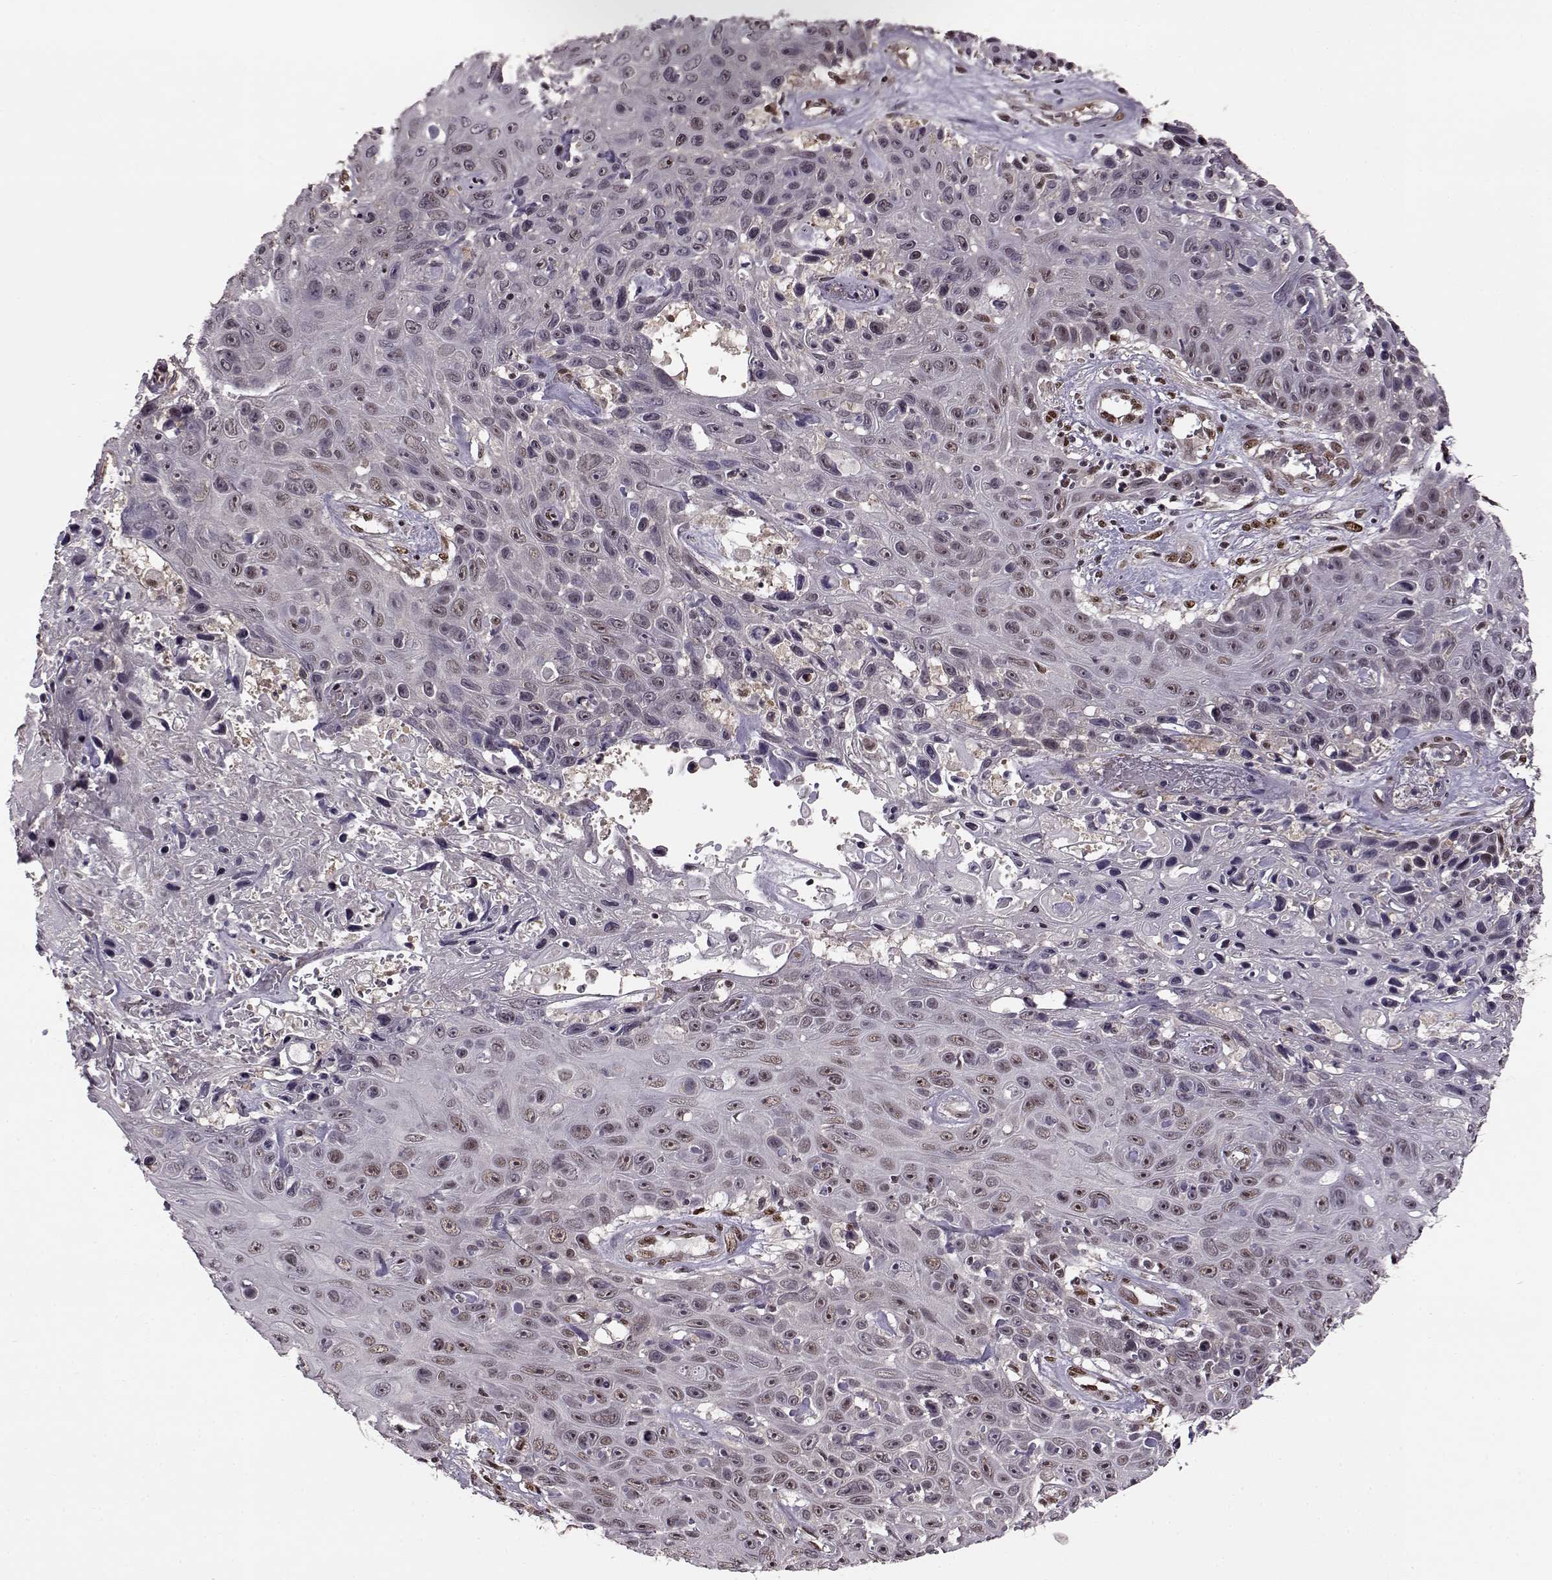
{"staining": {"intensity": "weak", "quantity": "25%-75%", "location": "nuclear"}, "tissue": "skin cancer", "cell_type": "Tumor cells", "image_type": "cancer", "snomed": [{"axis": "morphology", "description": "Squamous cell carcinoma, NOS"}, {"axis": "topography", "description": "Skin"}], "caption": "Squamous cell carcinoma (skin) was stained to show a protein in brown. There is low levels of weak nuclear positivity in about 25%-75% of tumor cells. (Brightfield microscopy of DAB IHC at high magnification).", "gene": "FTO", "patient": {"sex": "male", "age": 82}}